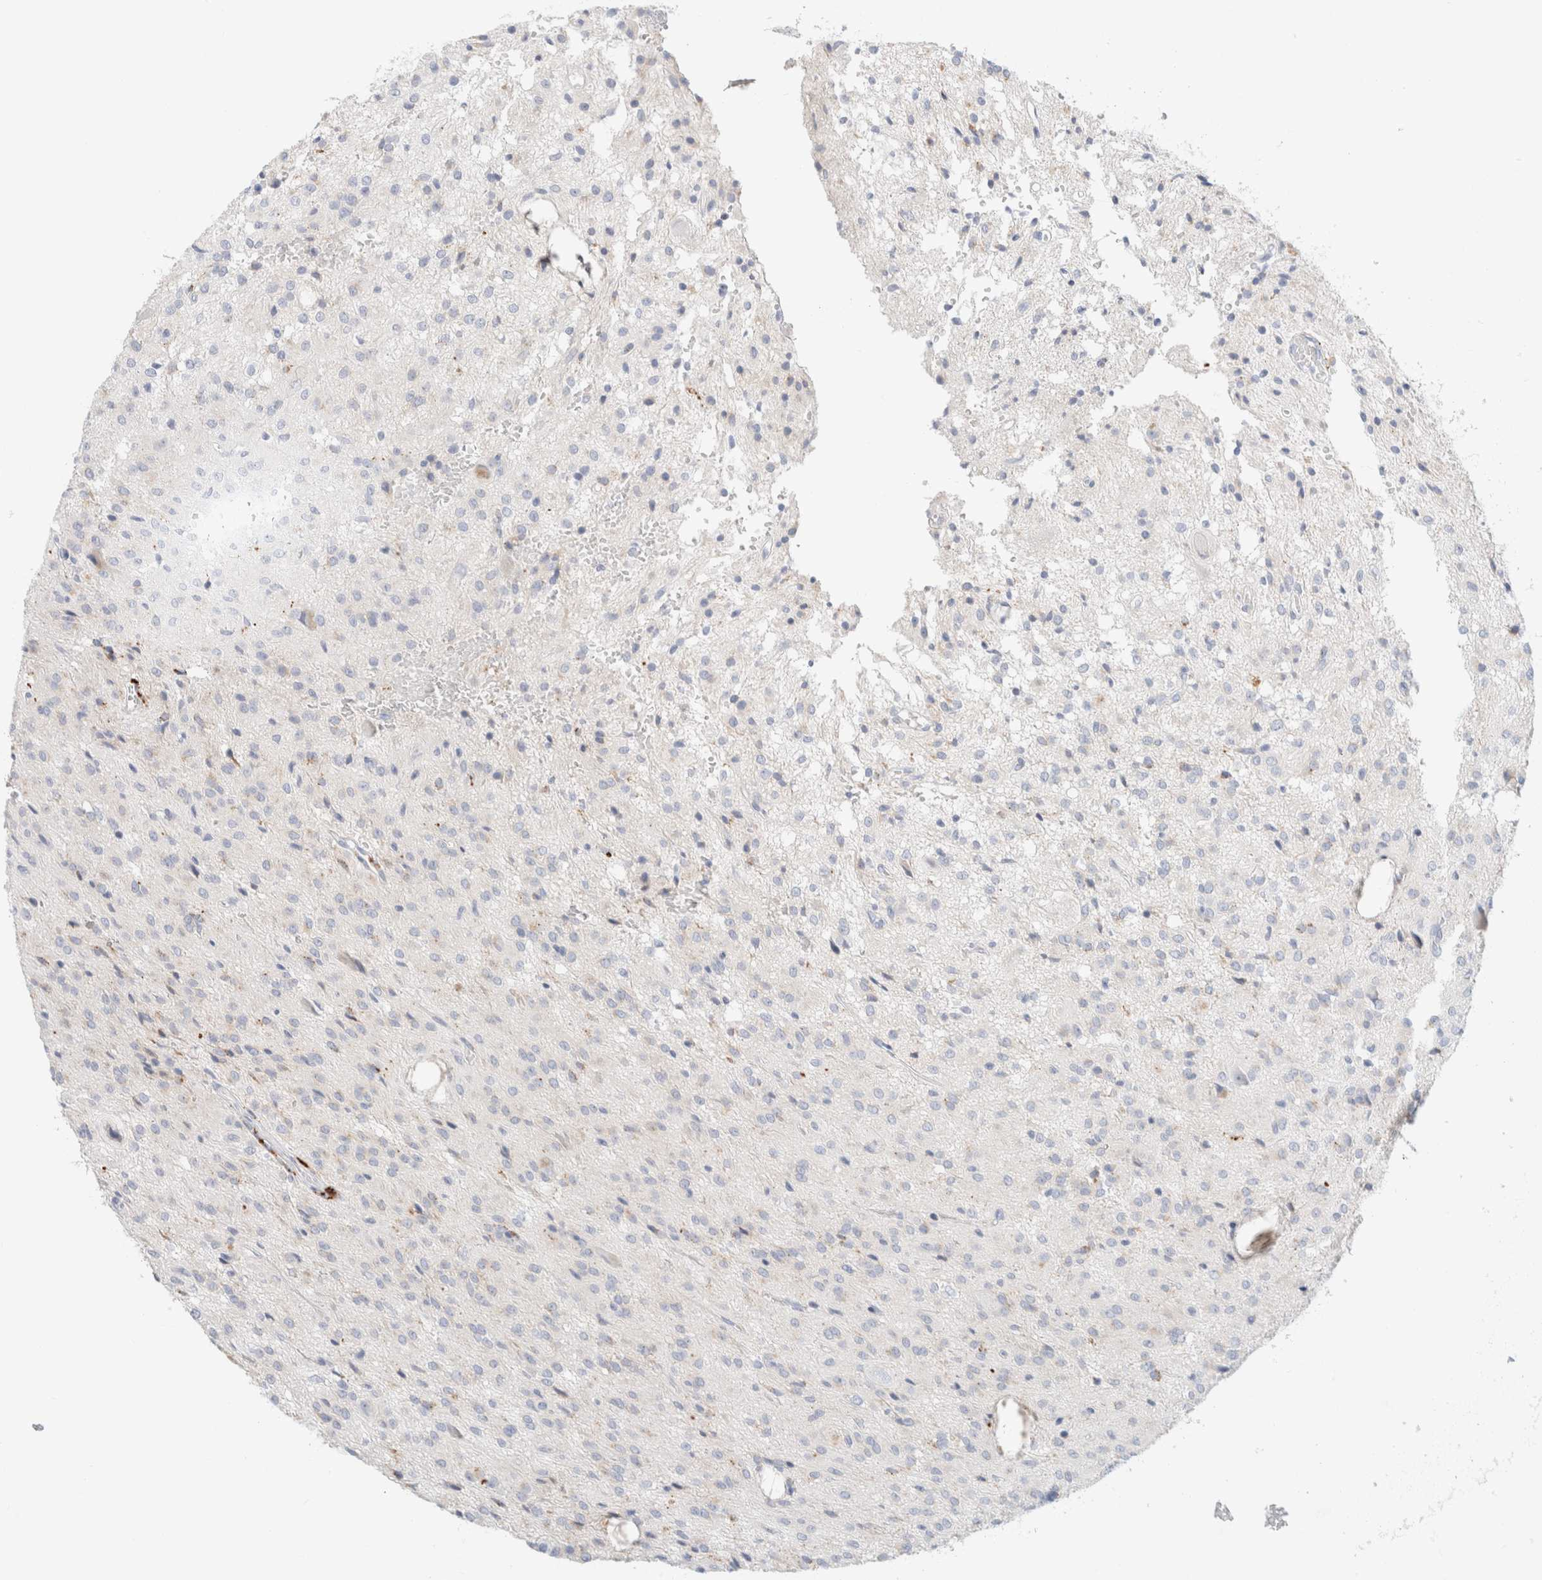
{"staining": {"intensity": "negative", "quantity": "none", "location": "none"}, "tissue": "glioma", "cell_type": "Tumor cells", "image_type": "cancer", "snomed": [{"axis": "morphology", "description": "Glioma, malignant, High grade"}, {"axis": "topography", "description": "Brain"}], "caption": "Immunohistochemistry (IHC) histopathology image of neoplastic tissue: malignant high-grade glioma stained with DAB displays no significant protein positivity in tumor cells.", "gene": "CPQ", "patient": {"sex": "female", "age": 59}}